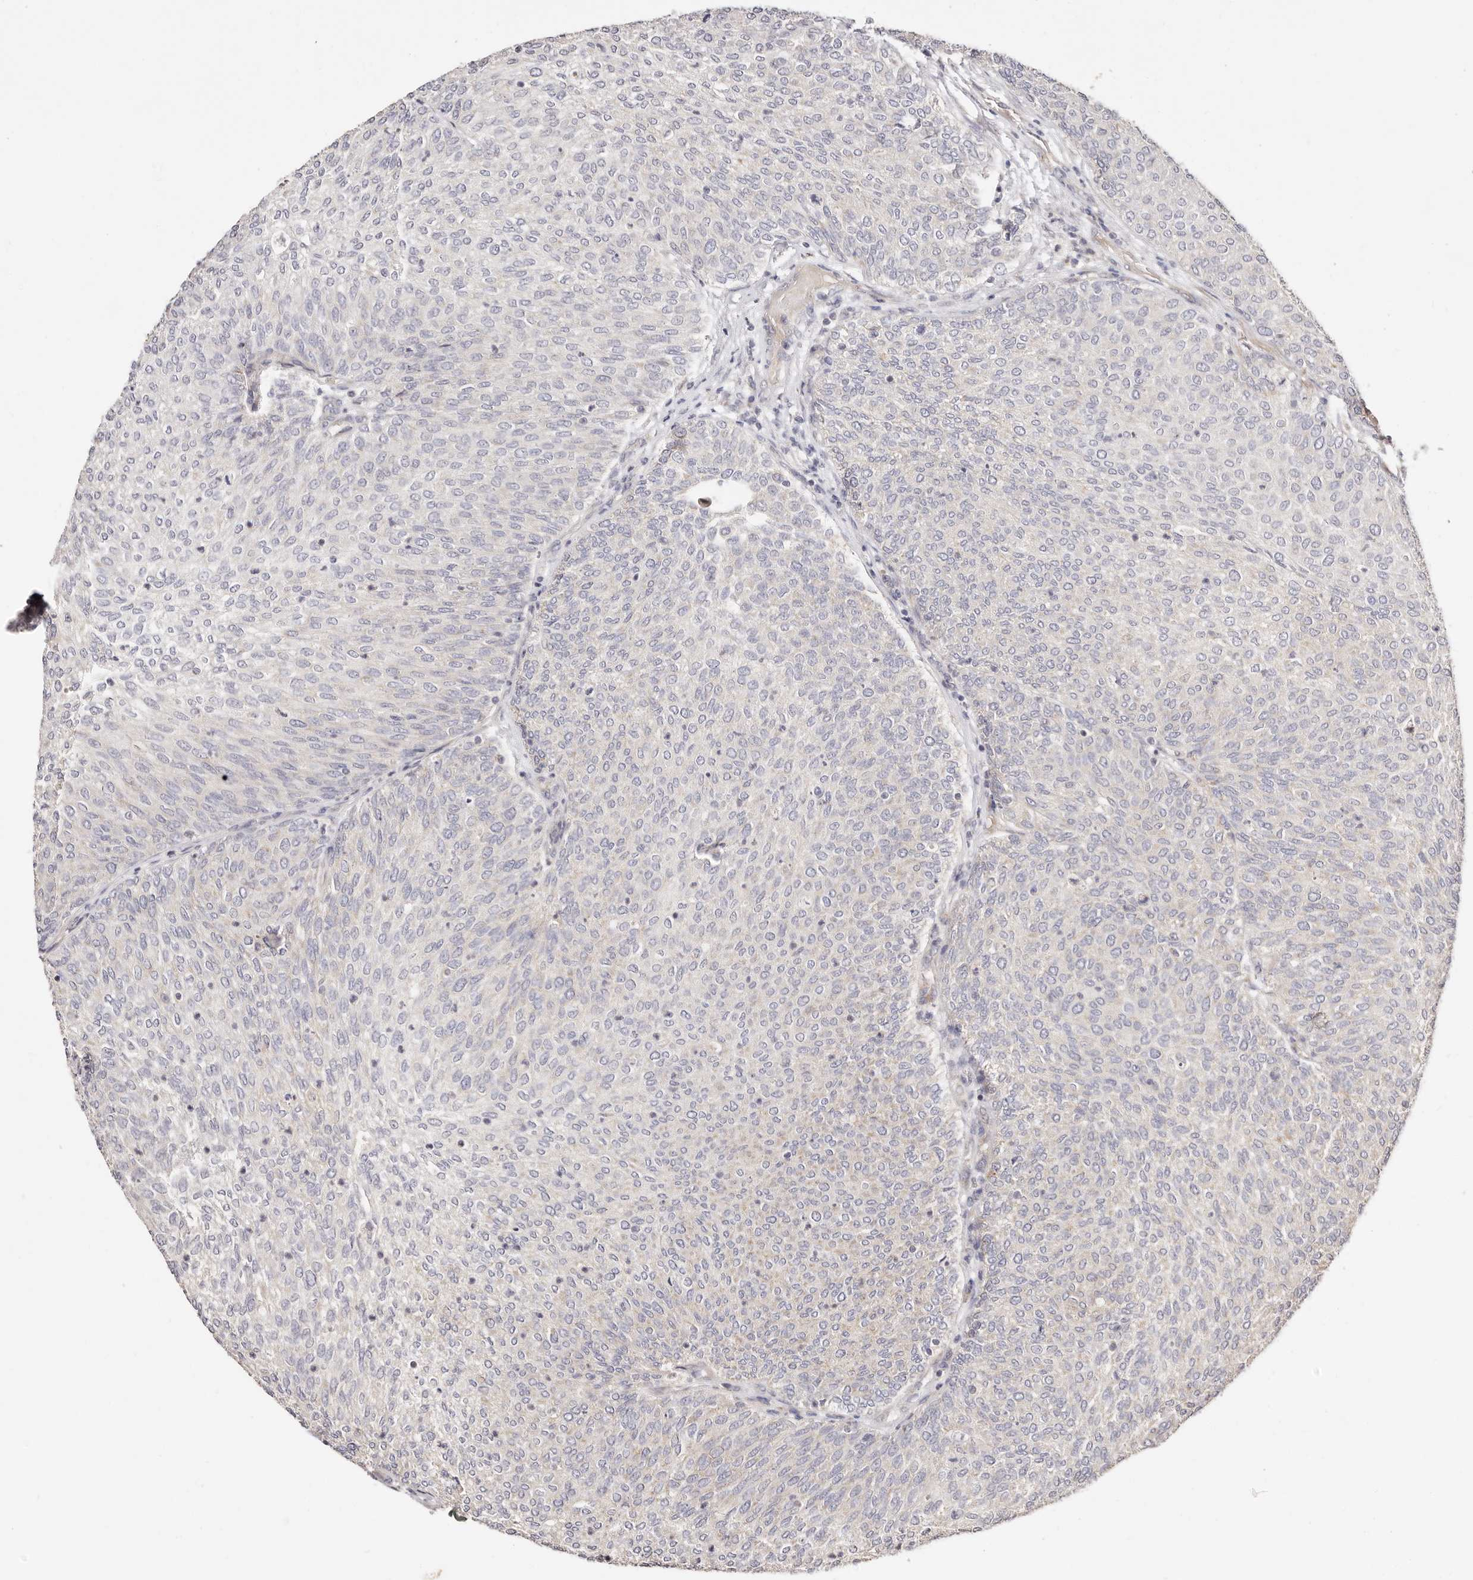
{"staining": {"intensity": "weak", "quantity": "<25%", "location": "cytoplasmic/membranous"}, "tissue": "urothelial cancer", "cell_type": "Tumor cells", "image_type": "cancer", "snomed": [{"axis": "morphology", "description": "Urothelial carcinoma, Low grade"}, {"axis": "topography", "description": "Urinary bladder"}], "caption": "A histopathology image of urothelial cancer stained for a protein exhibits no brown staining in tumor cells.", "gene": "MAPK1", "patient": {"sex": "female", "age": 79}}